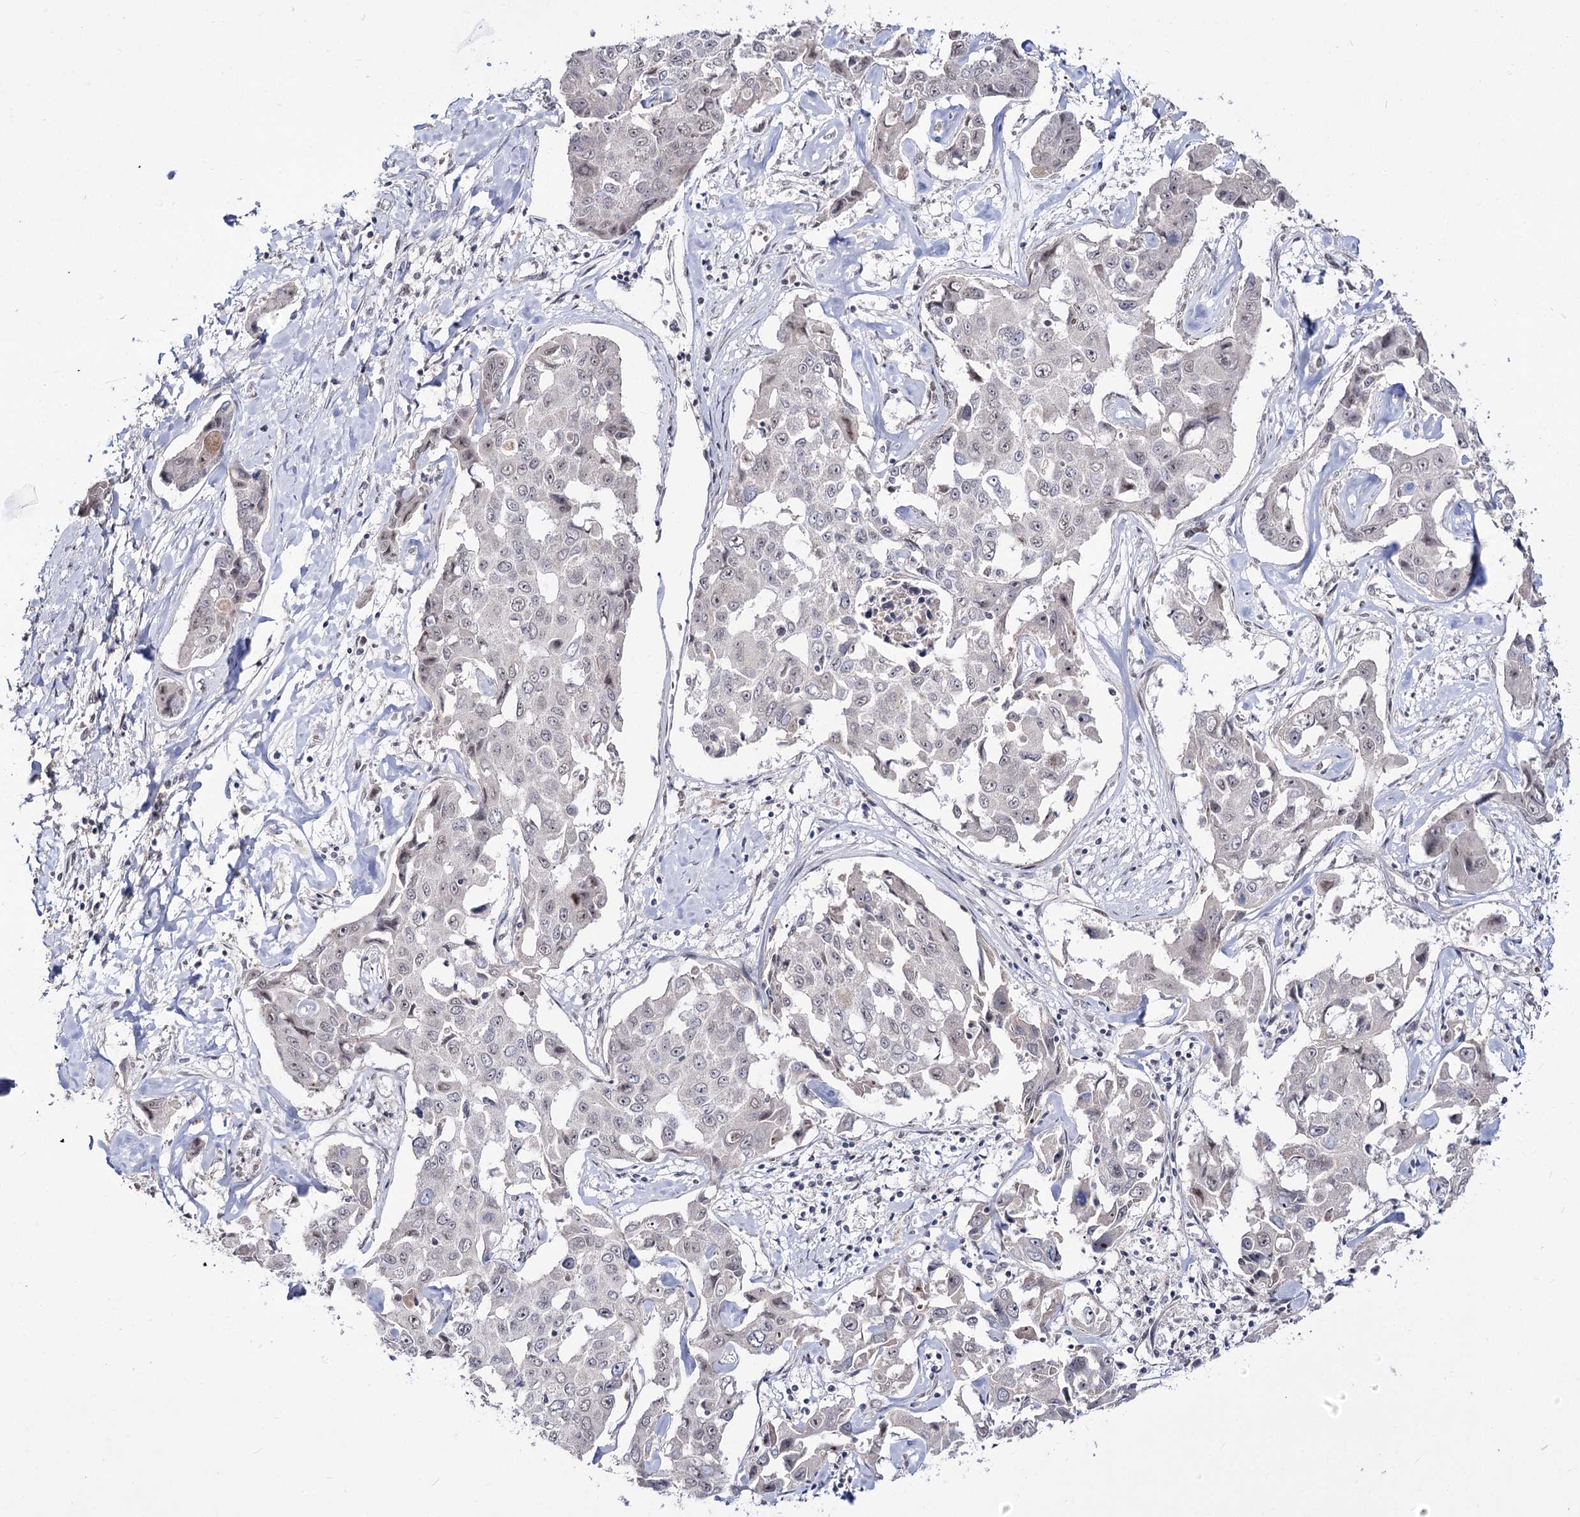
{"staining": {"intensity": "weak", "quantity": "<25%", "location": "nuclear"}, "tissue": "liver cancer", "cell_type": "Tumor cells", "image_type": "cancer", "snomed": [{"axis": "morphology", "description": "Cholangiocarcinoma"}, {"axis": "topography", "description": "Liver"}], "caption": "This micrograph is of cholangiocarcinoma (liver) stained with IHC to label a protein in brown with the nuclei are counter-stained blue. There is no staining in tumor cells.", "gene": "RRP9", "patient": {"sex": "male", "age": 59}}